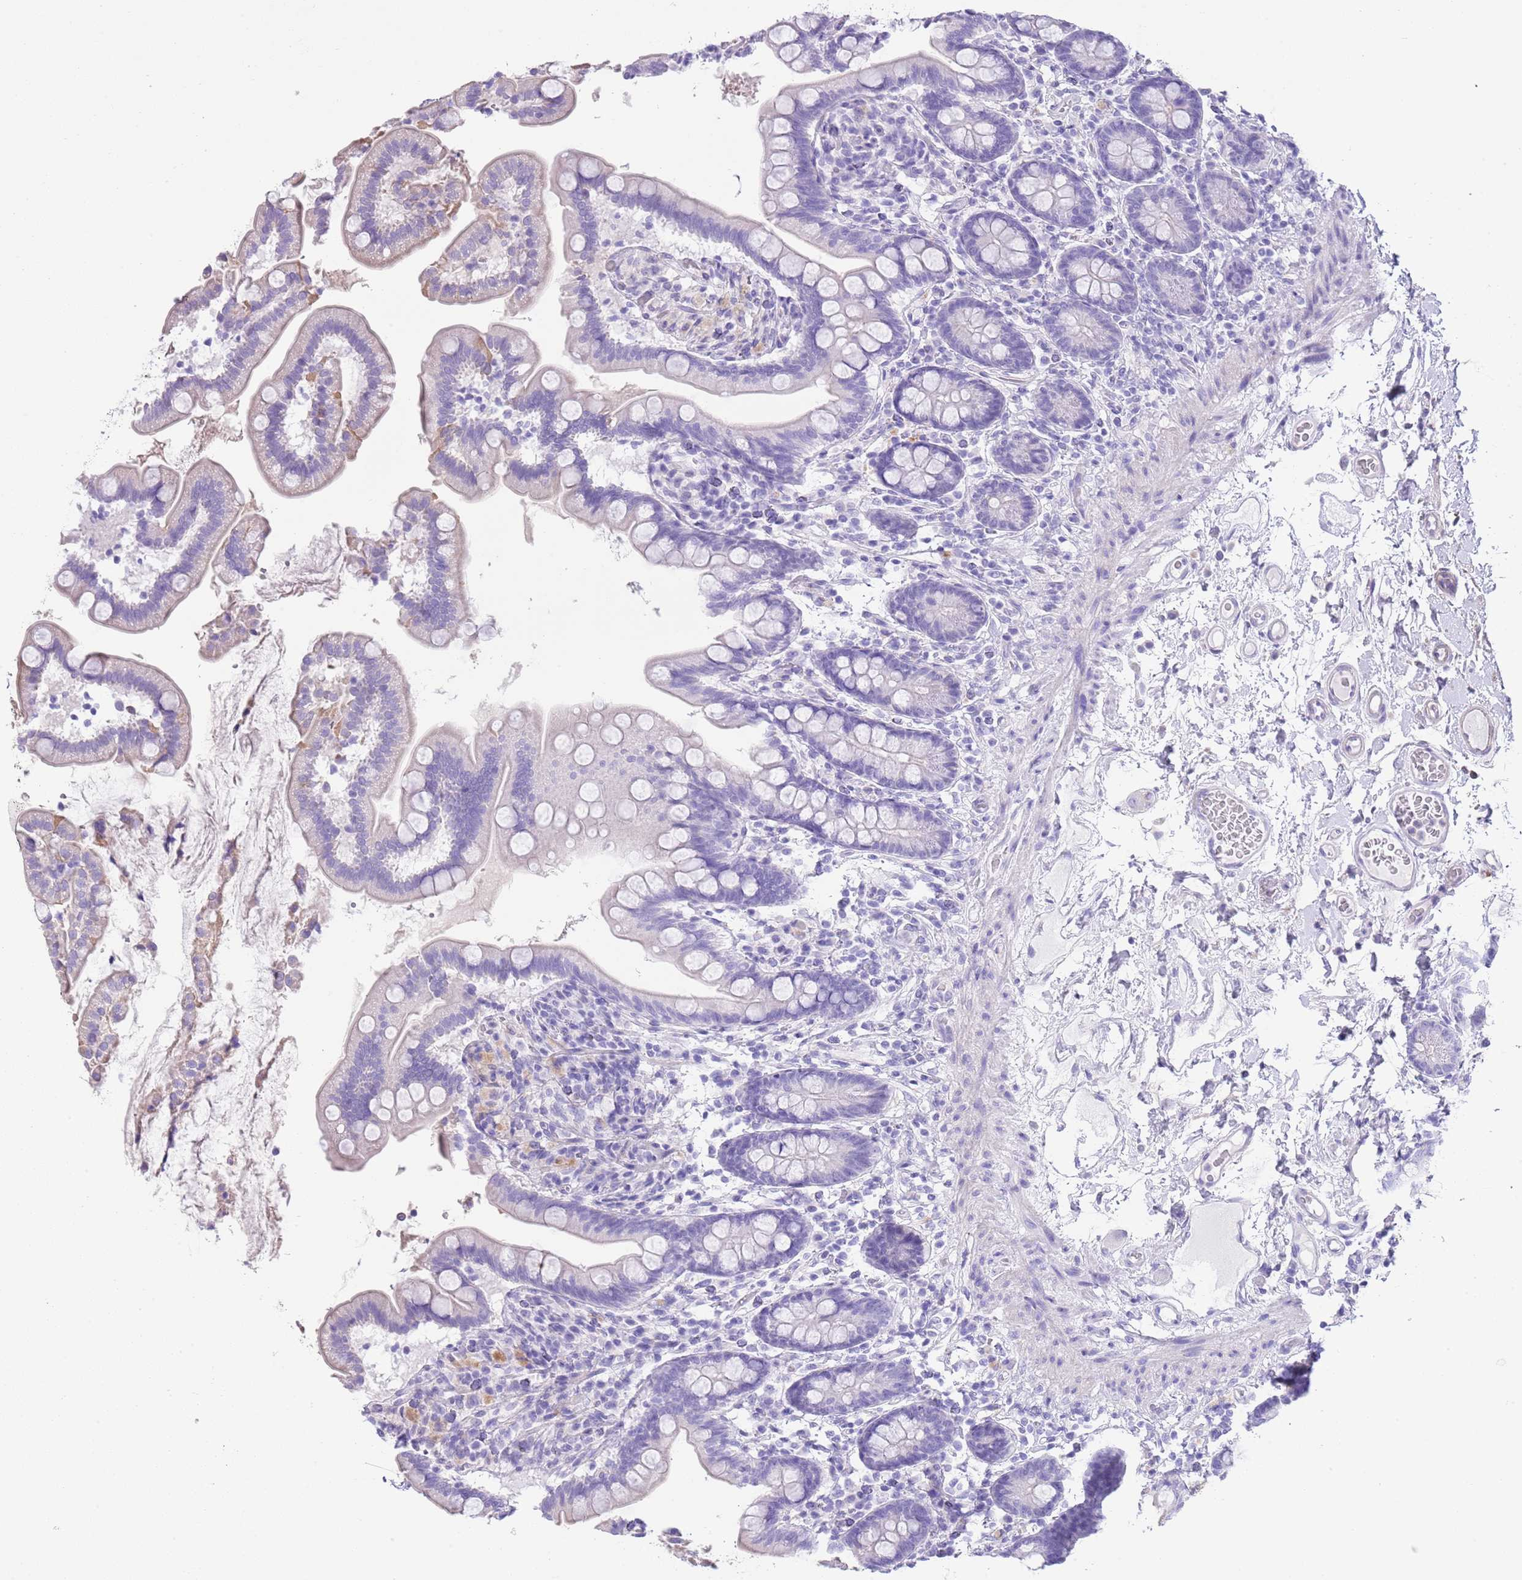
{"staining": {"intensity": "weak", "quantity": "<25%", "location": "cytoplasmic/membranous"}, "tissue": "small intestine", "cell_type": "Glandular cells", "image_type": "normal", "snomed": [{"axis": "morphology", "description": "Normal tissue, NOS"}, {"axis": "topography", "description": "Small intestine"}], "caption": "An immunohistochemistry (IHC) micrograph of normal small intestine is shown. There is no staining in glandular cells of small intestine.", "gene": "ABHD17C", "patient": {"sex": "female", "age": 64}}